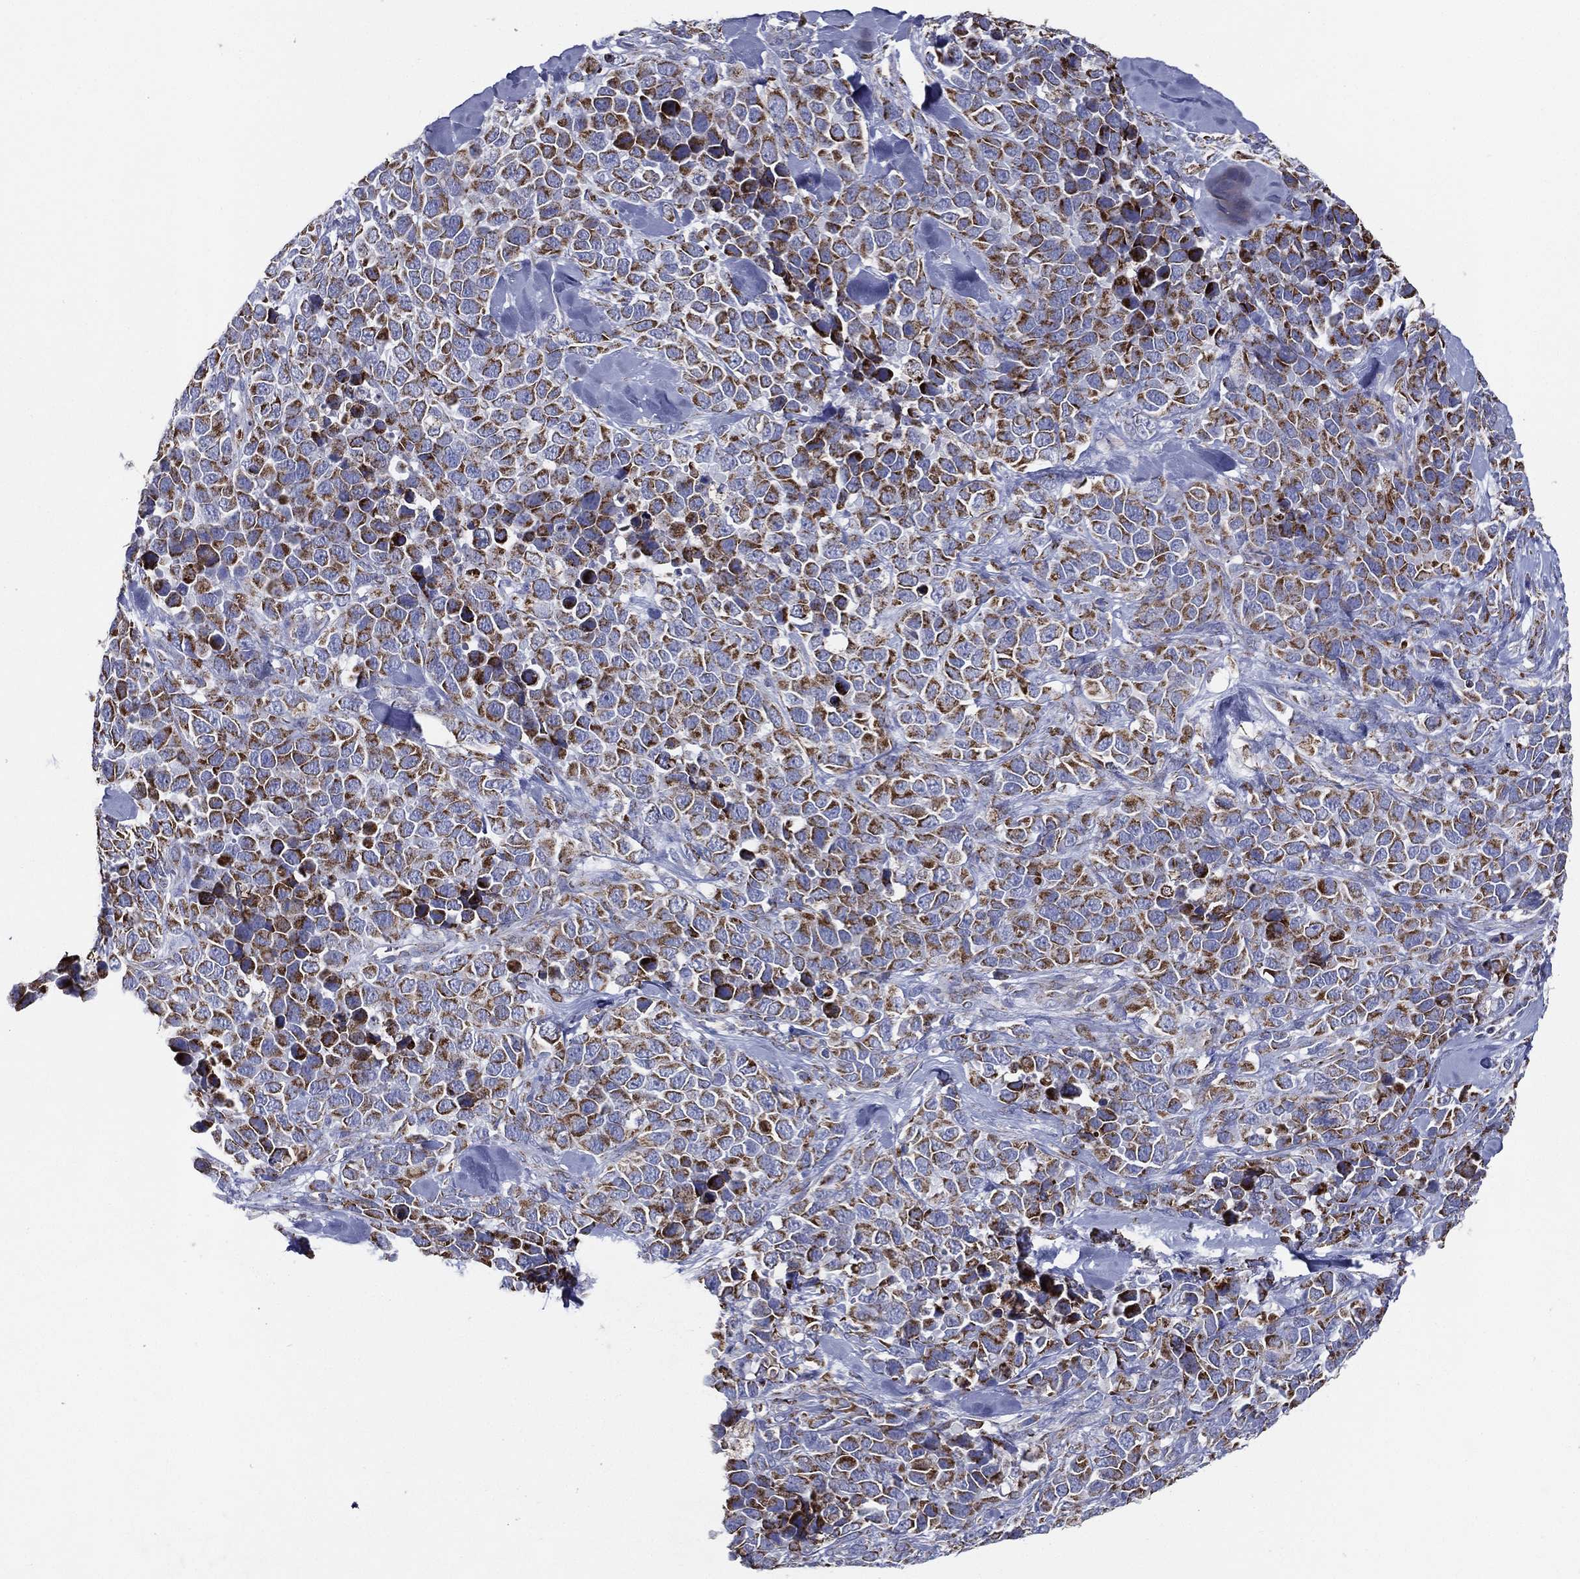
{"staining": {"intensity": "strong", "quantity": "25%-75%", "location": "cytoplasmic/membranous"}, "tissue": "melanoma", "cell_type": "Tumor cells", "image_type": "cancer", "snomed": [{"axis": "morphology", "description": "Malignant melanoma, Metastatic site"}, {"axis": "topography", "description": "Skin"}], "caption": "Human melanoma stained with a protein marker demonstrates strong staining in tumor cells.", "gene": "SFXN1", "patient": {"sex": "male", "age": 84}}